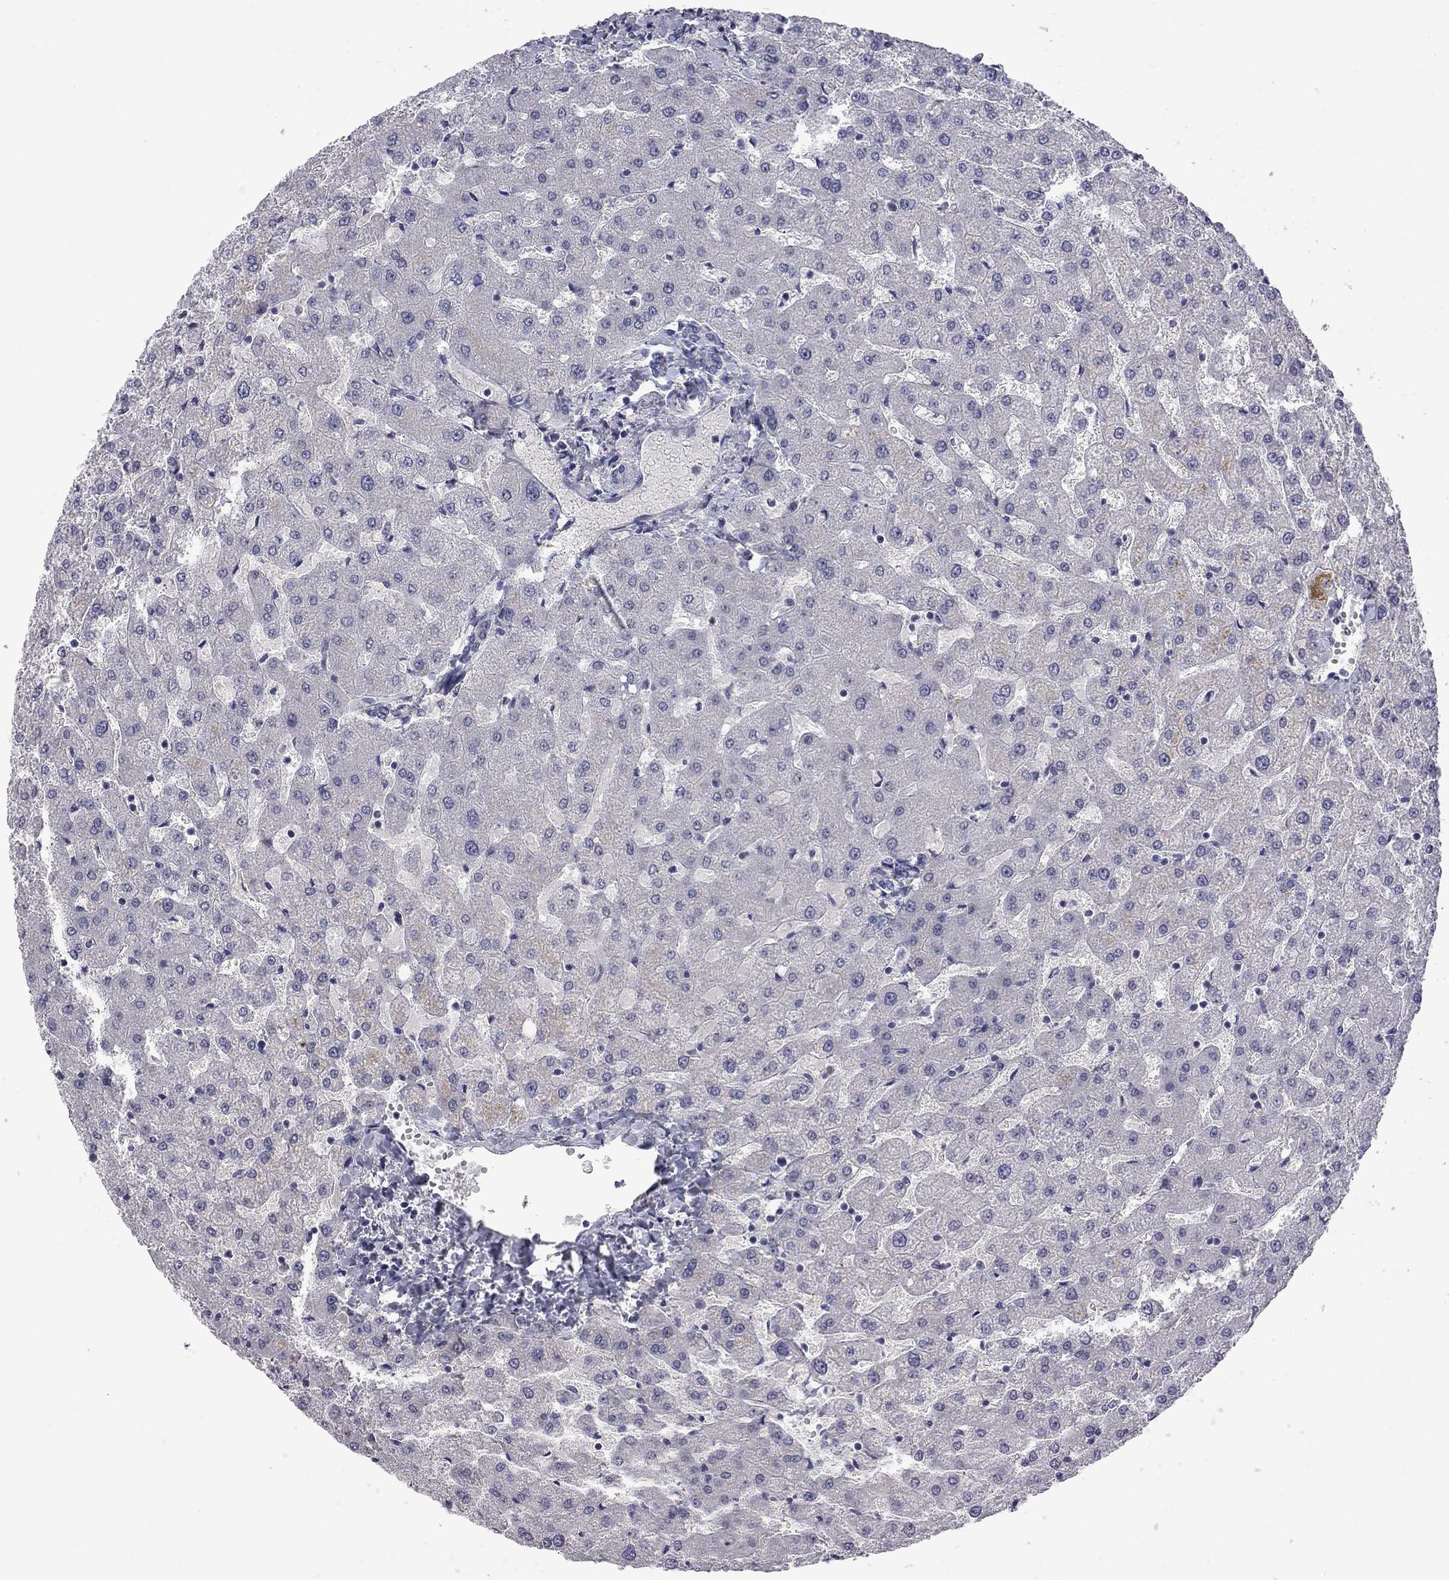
{"staining": {"intensity": "negative", "quantity": "none", "location": "none"}, "tissue": "liver", "cell_type": "Cholangiocytes", "image_type": "normal", "snomed": [{"axis": "morphology", "description": "Normal tissue, NOS"}, {"axis": "topography", "description": "Liver"}], "caption": "Photomicrograph shows no protein positivity in cholangiocytes of unremarkable liver. The staining is performed using DAB (3,3'-diaminobenzidine) brown chromogen with nuclei counter-stained in using hematoxylin.", "gene": "GSG1L", "patient": {"sex": "female", "age": 50}}